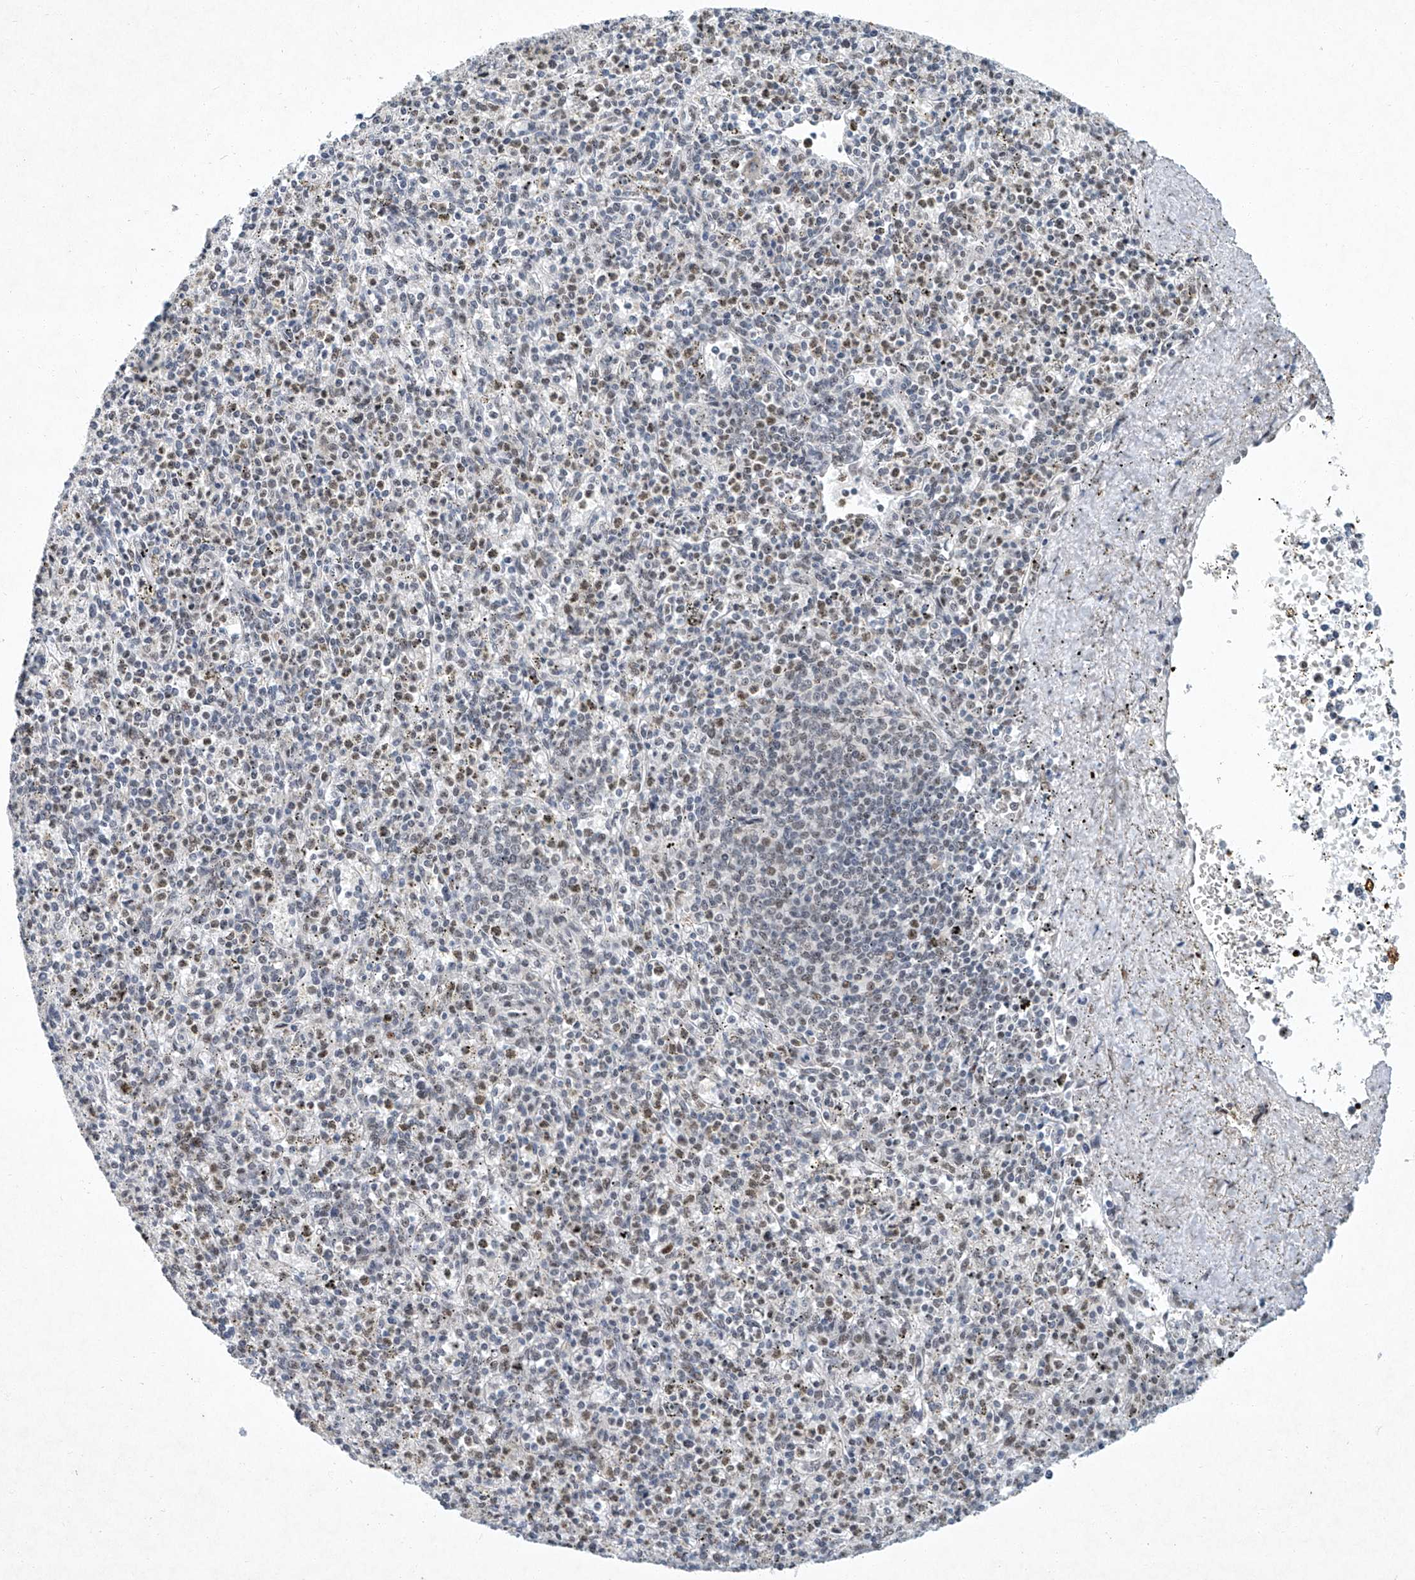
{"staining": {"intensity": "weak", "quantity": "25%-75%", "location": "nuclear"}, "tissue": "spleen", "cell_type": "Cells in red pulp", "image_type": "normal", "snomed": [{"axis": "morphology", "description": "Normal tissue, NOS"}, {"axis": "topography", "description": "Spleen"}], "caption": "Protein staining demonstrates weak nuclear positivity in approximately 25%-75% of cells in red pulp in benign spleen. The staining is performed using DAB brown chromogen to label protein expression. The nuclei are counter-stained blue using hematoxylin.", "gene": "TFDP1", "patient": {"sex": "male", "age": 72}}